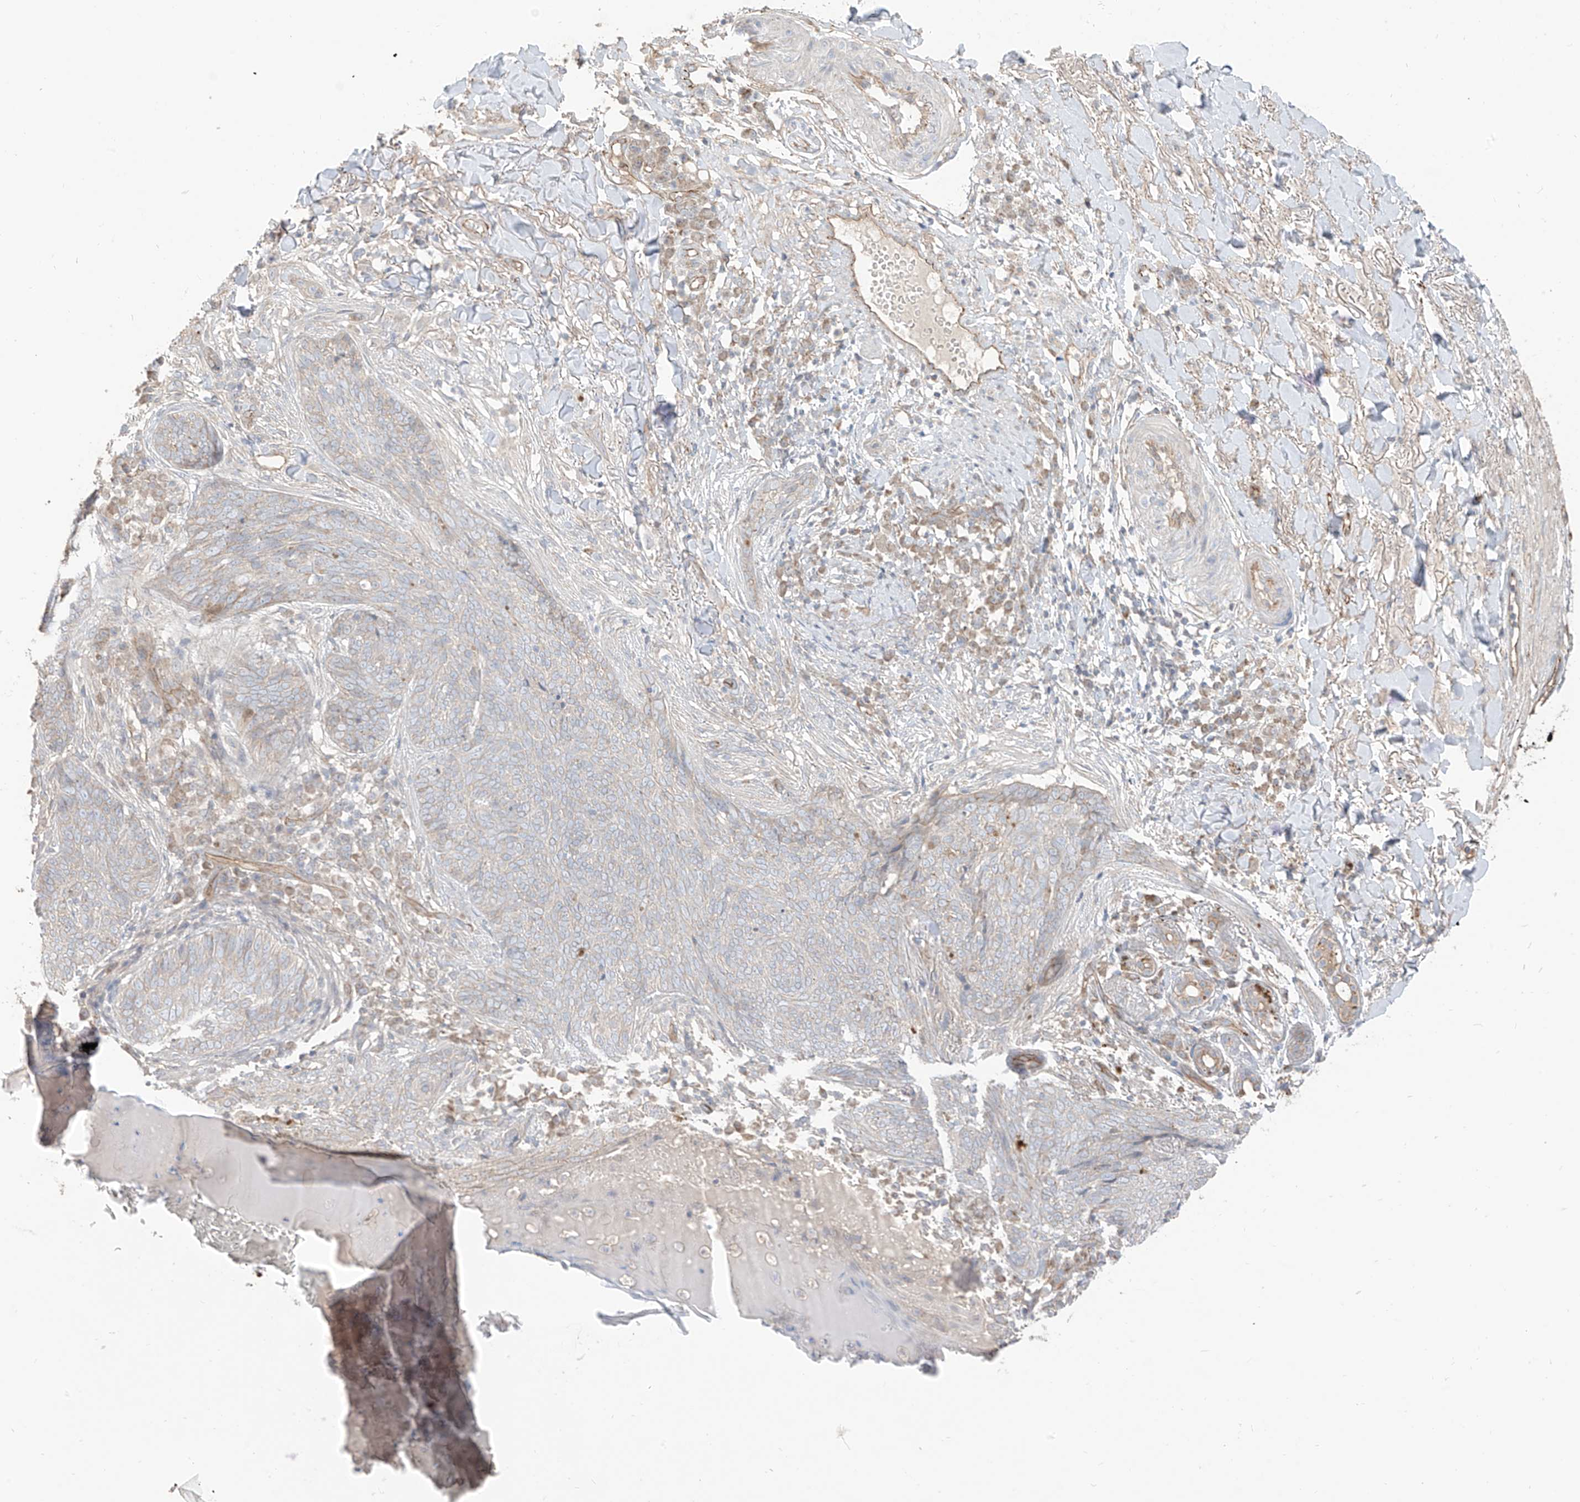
{"staining": {"intensity": "negative", "quantity": "none", "location": "none"}, "tissue": "skin cancer", "cell_type": "Tumor cells", "image_type": "cancer", "snomed": [{"axis": "morphology", "description": "Basal cell carcinoma"}, {"axis": "topography", "description": "Skin"}], "caption": "This is a micrograph of immunohistochemistry (IHC) staining of skin basal cell carcinoma, which shows no positivity in tumor cells.", "gene": "EPHX4", "patient": {"sex": "male", "age": 85}}